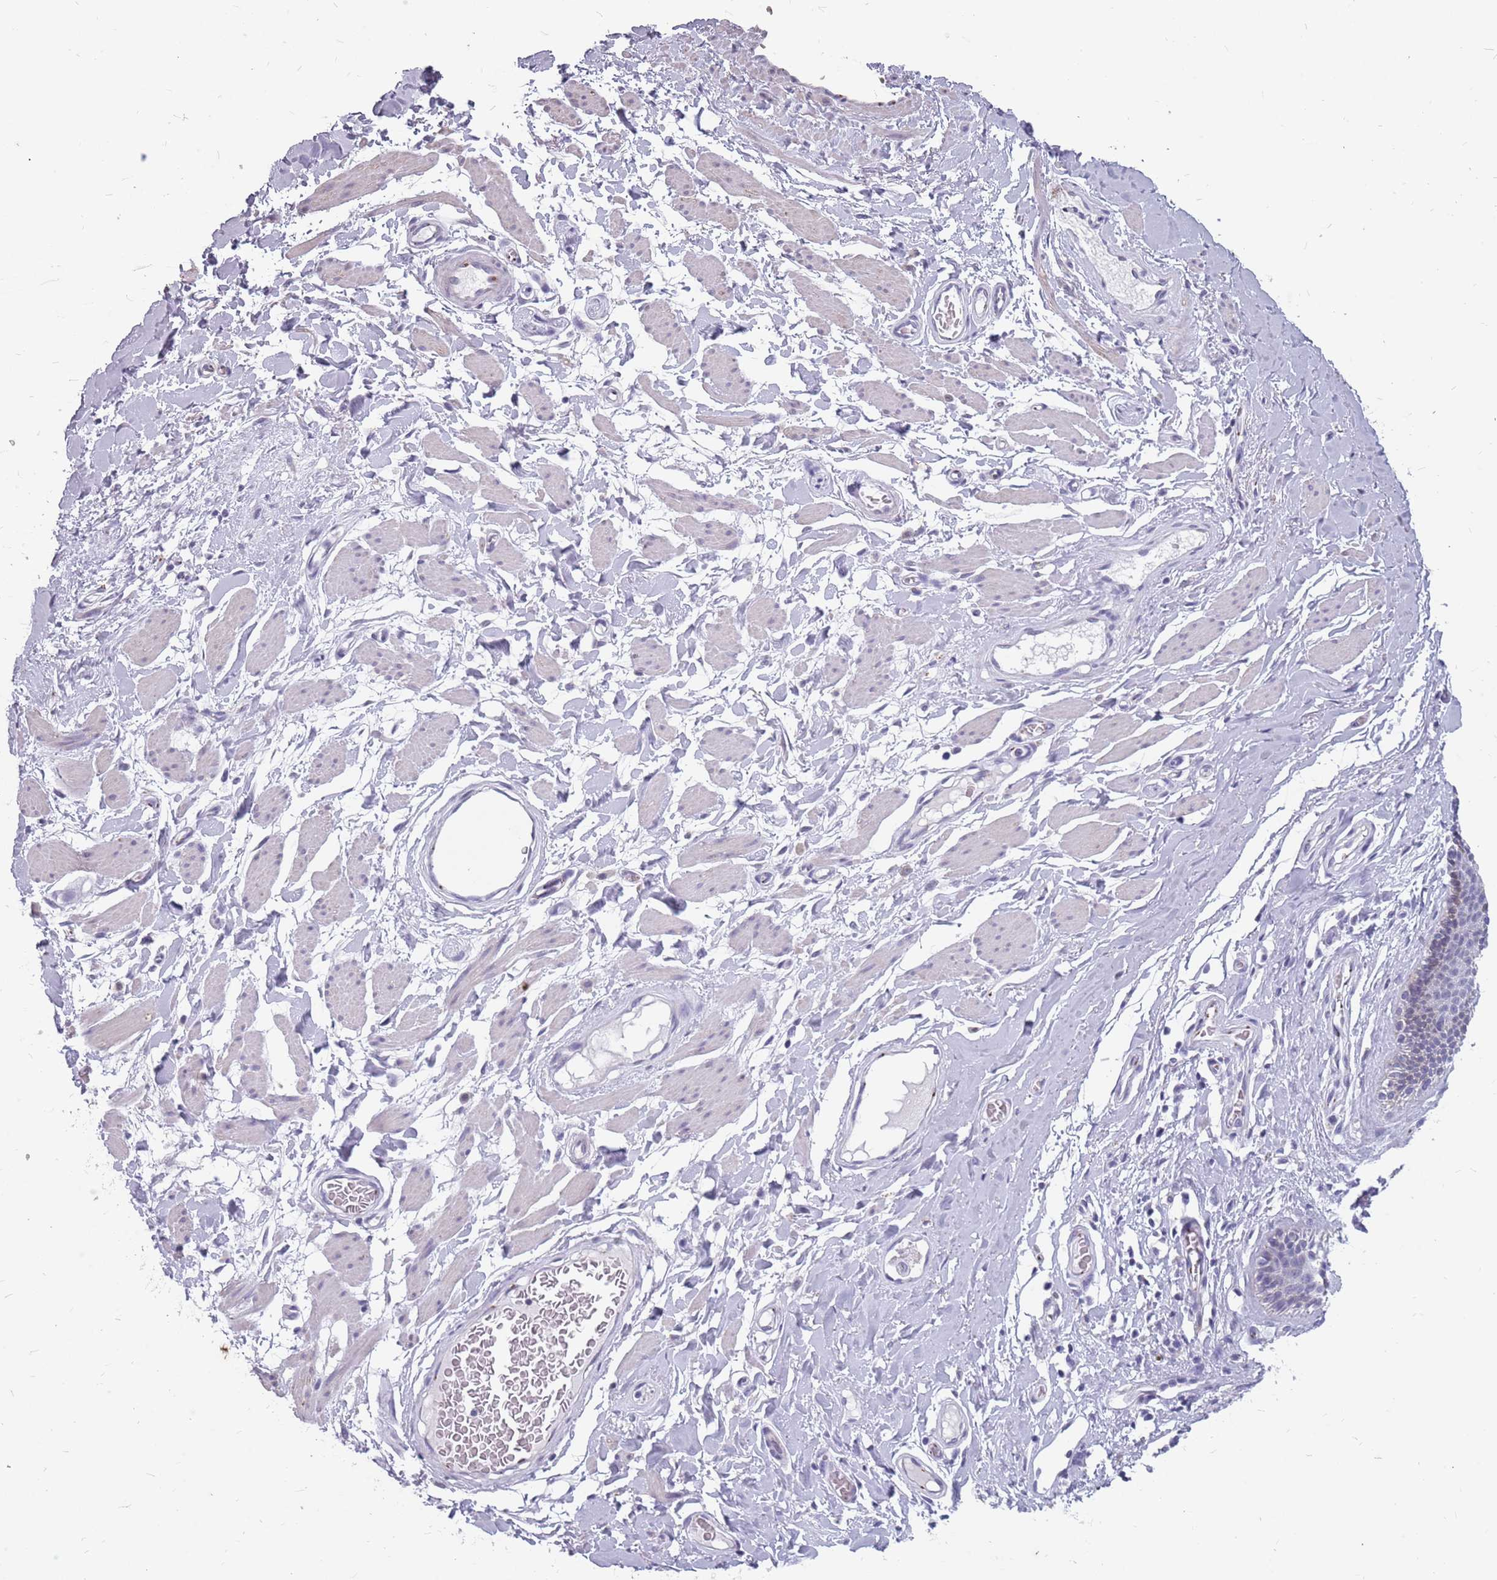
{"staining": {"intensity": "negative", "quantity": "none", "location": "none"}, "tissue": "skin cancer", "cell_type": "Tumor cells", "image_type": "cancer", "snomed": [{"axis": "morphology", "description": "Squamous cell carcinoma, NOS"}, {"axis": "topography", "description": "Skin"}, {"axis": "topography", "description": "Vulva"}], "caption": "Tumor cells are negative for protein expression in human skin cancer (squamous cell carcinoma).", "gene": "NEK6", "patient": {"sex": "female", "age": 85}}